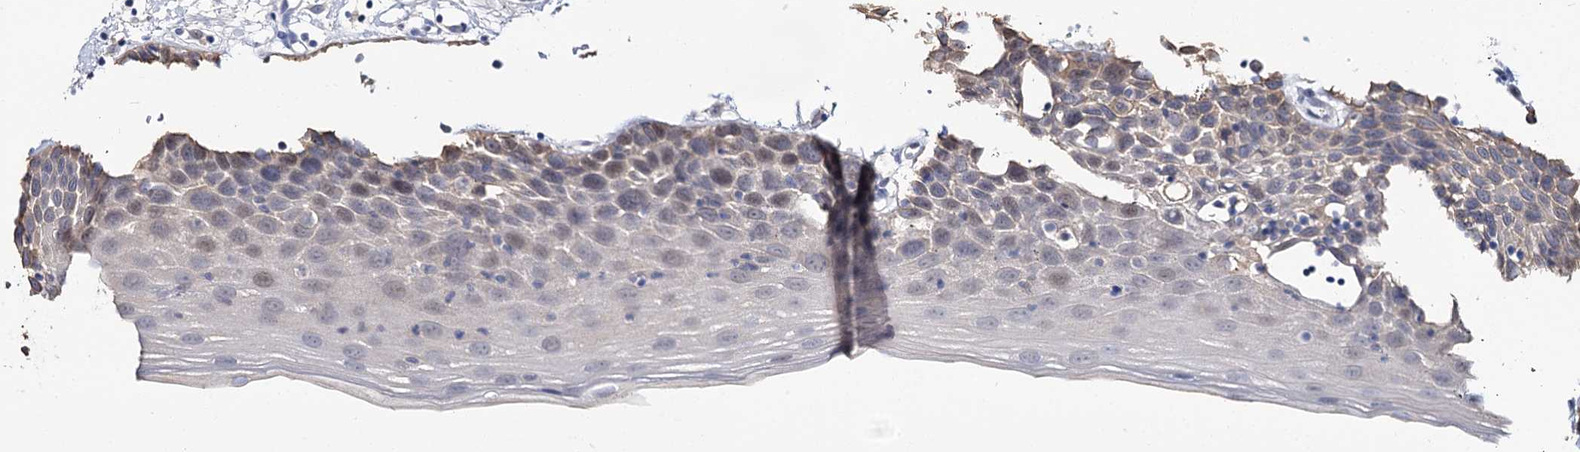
{"staining": {"intensity": "weak", "quantity": "<25%", "location": "cytoplasmic/membranous"}, "tissue": "oral mucosa", "cell_type": "Squamous epithelial cells", "image_type": "normal", "snomed": [{"axis": "morphology", "description": "Normal tissue, NOS"}, {"axis": "topography", "description": "Oral tissue"}], "caption": "A histopathology image of oral mucosa stained for a protein shows no brown staining in squamous epithelial cells.", "gene": "NEK10", "patient": {"sex": "male", "age": 74}}